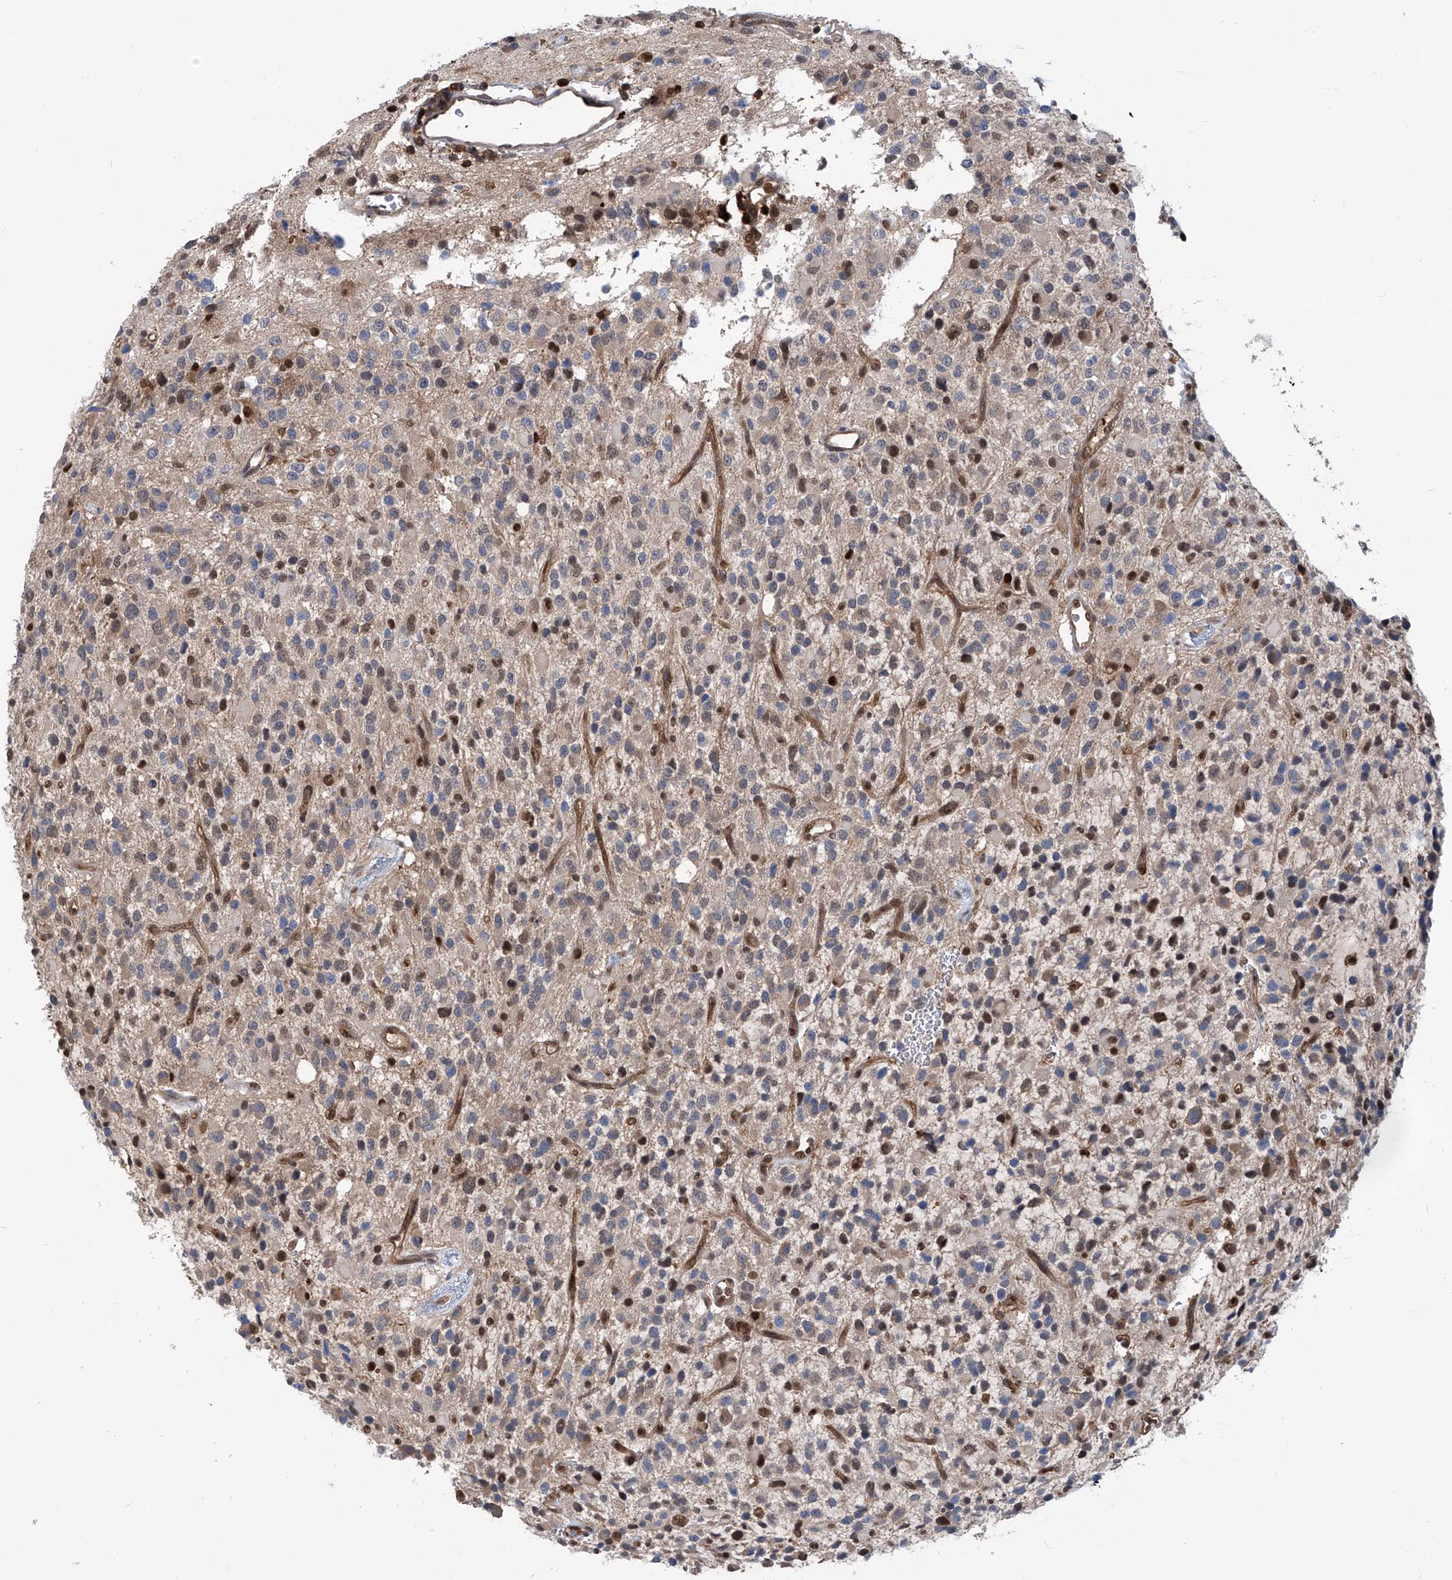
{"staining": {"intensity": "moderate", "quantity": "<25%", "location": "nuclear"}, "tissue": "glioma", "cell_type": "Tumor cells", "image_type": "cancer", "snomed": [{"axis": "morphology", "description": "Glioma, malignant, High grade"}, {"axis": "topography", "description": "Brain"}], "caption": "Glioma stained with a protein marker demonstrates moderate staining in tumor cells.", "gene": "PSMB1", "patient": {"sex": "male", "age": 34}}